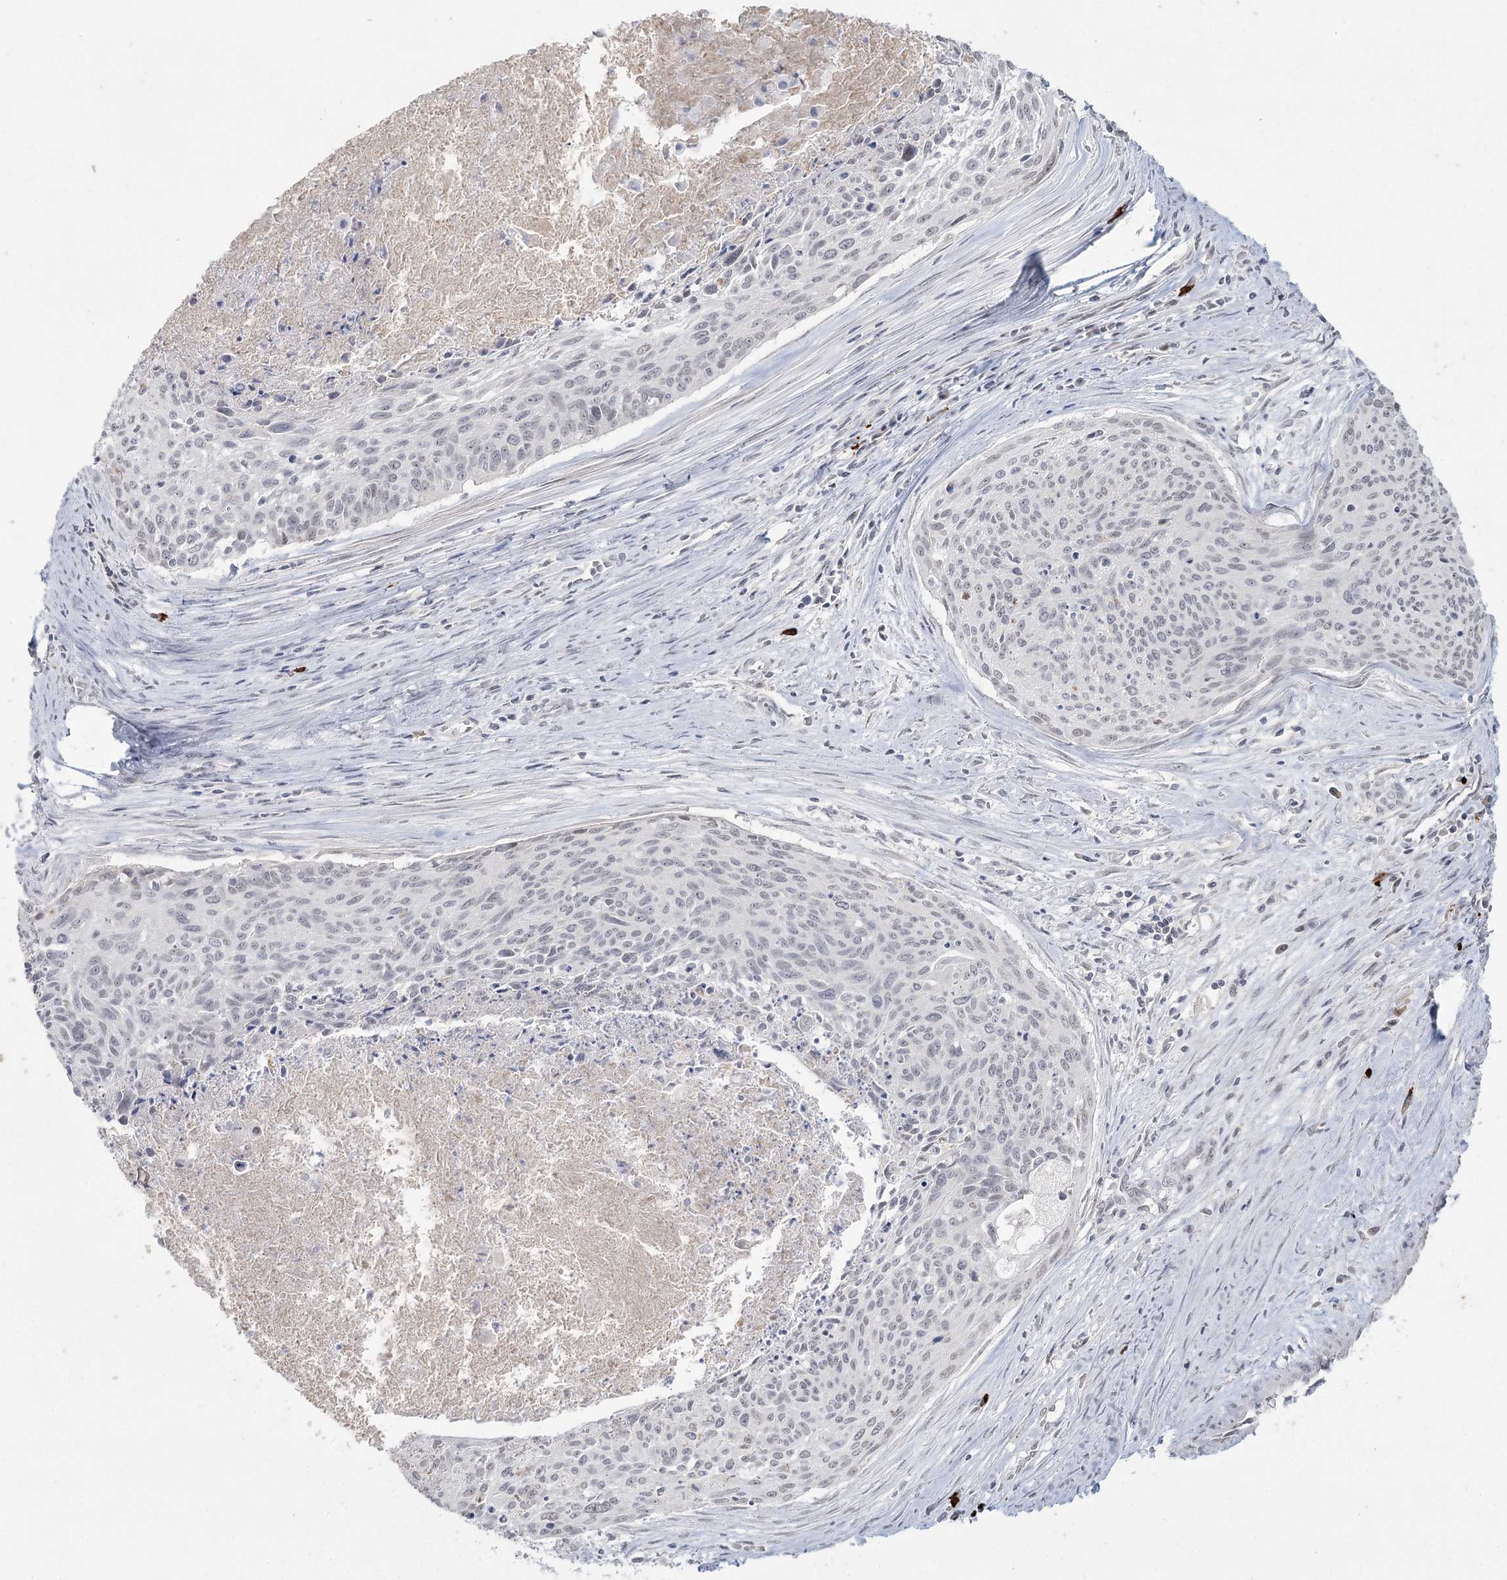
{"staining": {"intensity": "negative", "quantity": "none", "location": "none"}, "tissue": "cervical cancer", "cell_type": "Tumor cells", "image_type": "cancer", "snomed": [{"axis": "morphology", "description": "Squamous cell carcinoma, NOS"}, {"axis": "topography", "description": "Cervix"}], "caption": "Image shows no protein staining in tumor cells of squamous cell carcinoma (cervical) tissue. (Brightfield microscopy of DAB immunohistochemistry at high magnification).", "gene": "LY6G5C", "patient": {"sex": "female", "age": 55}}